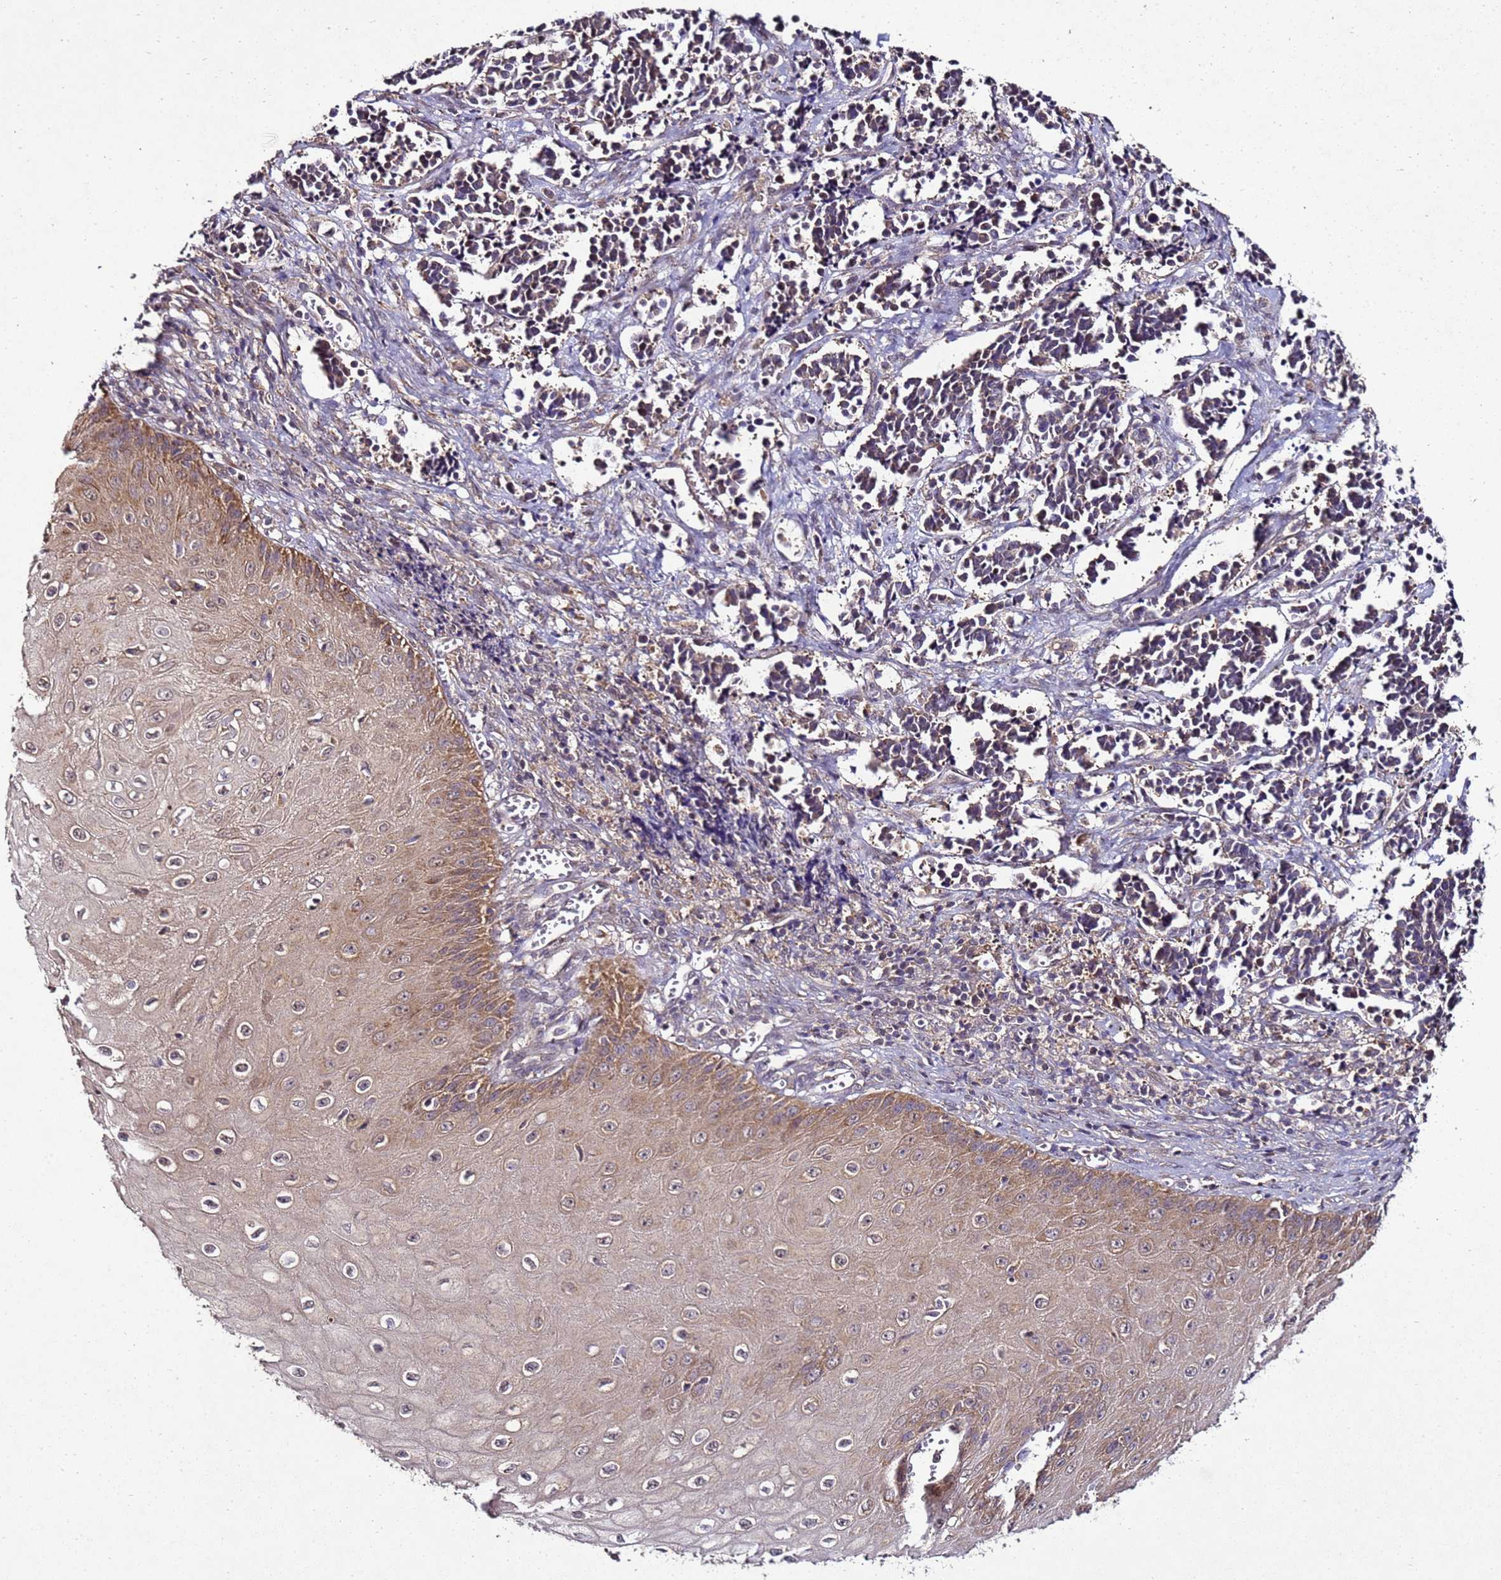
{"staining": {"intensity": "moderate", "quantity": "25%-75%", "location": "cytoplasmic/membranous"}, "tissue": "cervical cancer", "cell_type": "Tumor cells", "image_type": "cancer", "snomed": [{"axis": "morphology", "description": "Normal tissue, NOS"}, {"axis": "morphology", "description": "Squamous cell carcinoma, NOS"}, {"axis": "topography", "description": "Cervix"}], "caption": "The micrograph demonstrates staining of cervical squamous cell carcinoma, revealing moderate cytoplasmic/membranous protein expression (brown color) within tumor cells.", "gene": "ANKRD17", "patient": {"sex": "female", "age": 35}}